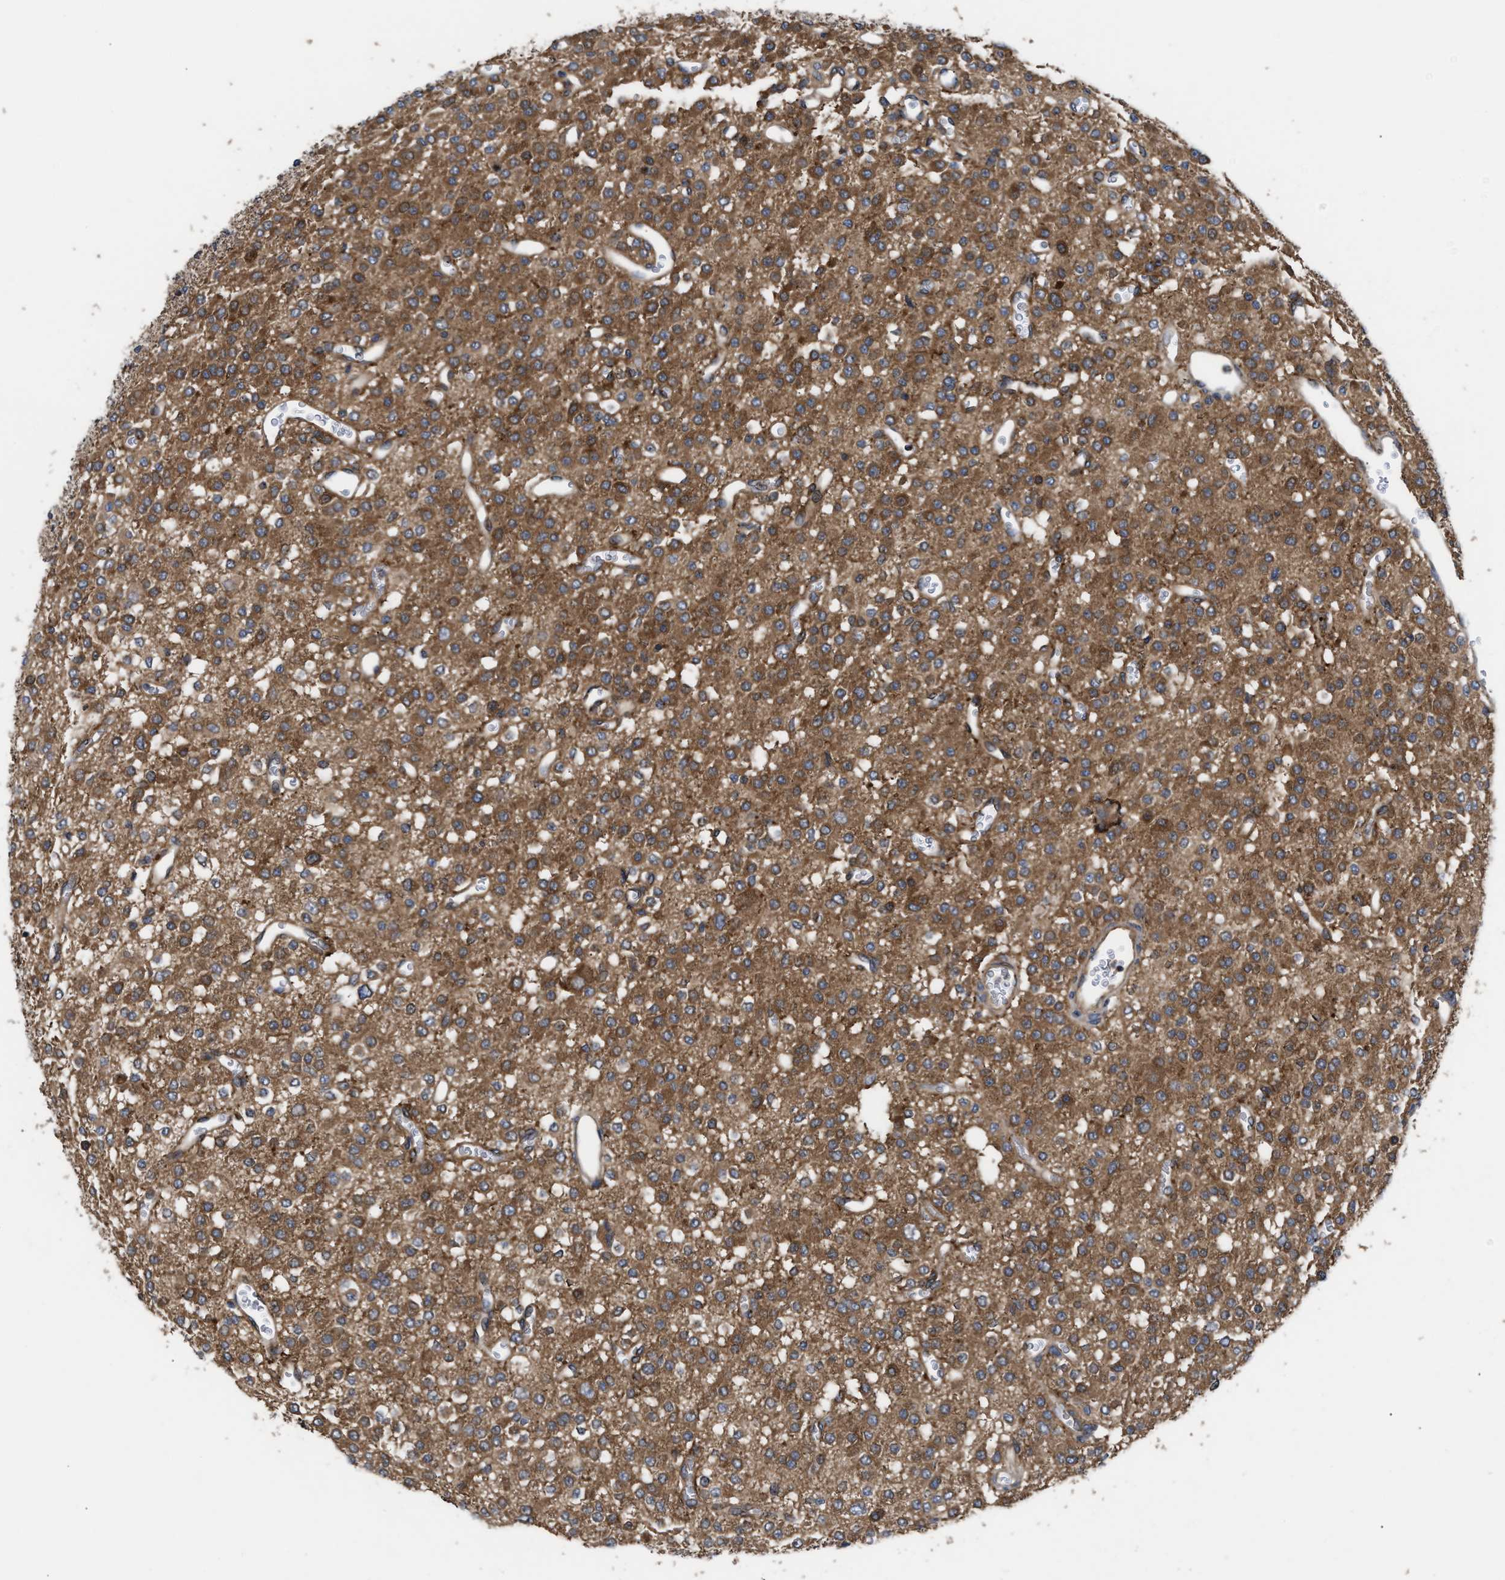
{"staining": {"intensity": "moderate", "quantity": ">75%", "location": "cytoplasmic/membranous"}, "tissue": "glioma", "cell_type": "Tumor cells", "image_type": "cancer", "snomed": [{"axis": "morphology", "description": "Glioma, malignant, Low grade"}, {"axis": "topography", "description": "Brain"}], "caption": "About >75% of tumor cells in low-grade glioma (malignant) display moderate cytoplasmic/membranous protein positivity as visualized by brown immunohistochemical staining.", "gene": "LAPTM4B", "patient": {"sex": "male", "age": 38}}